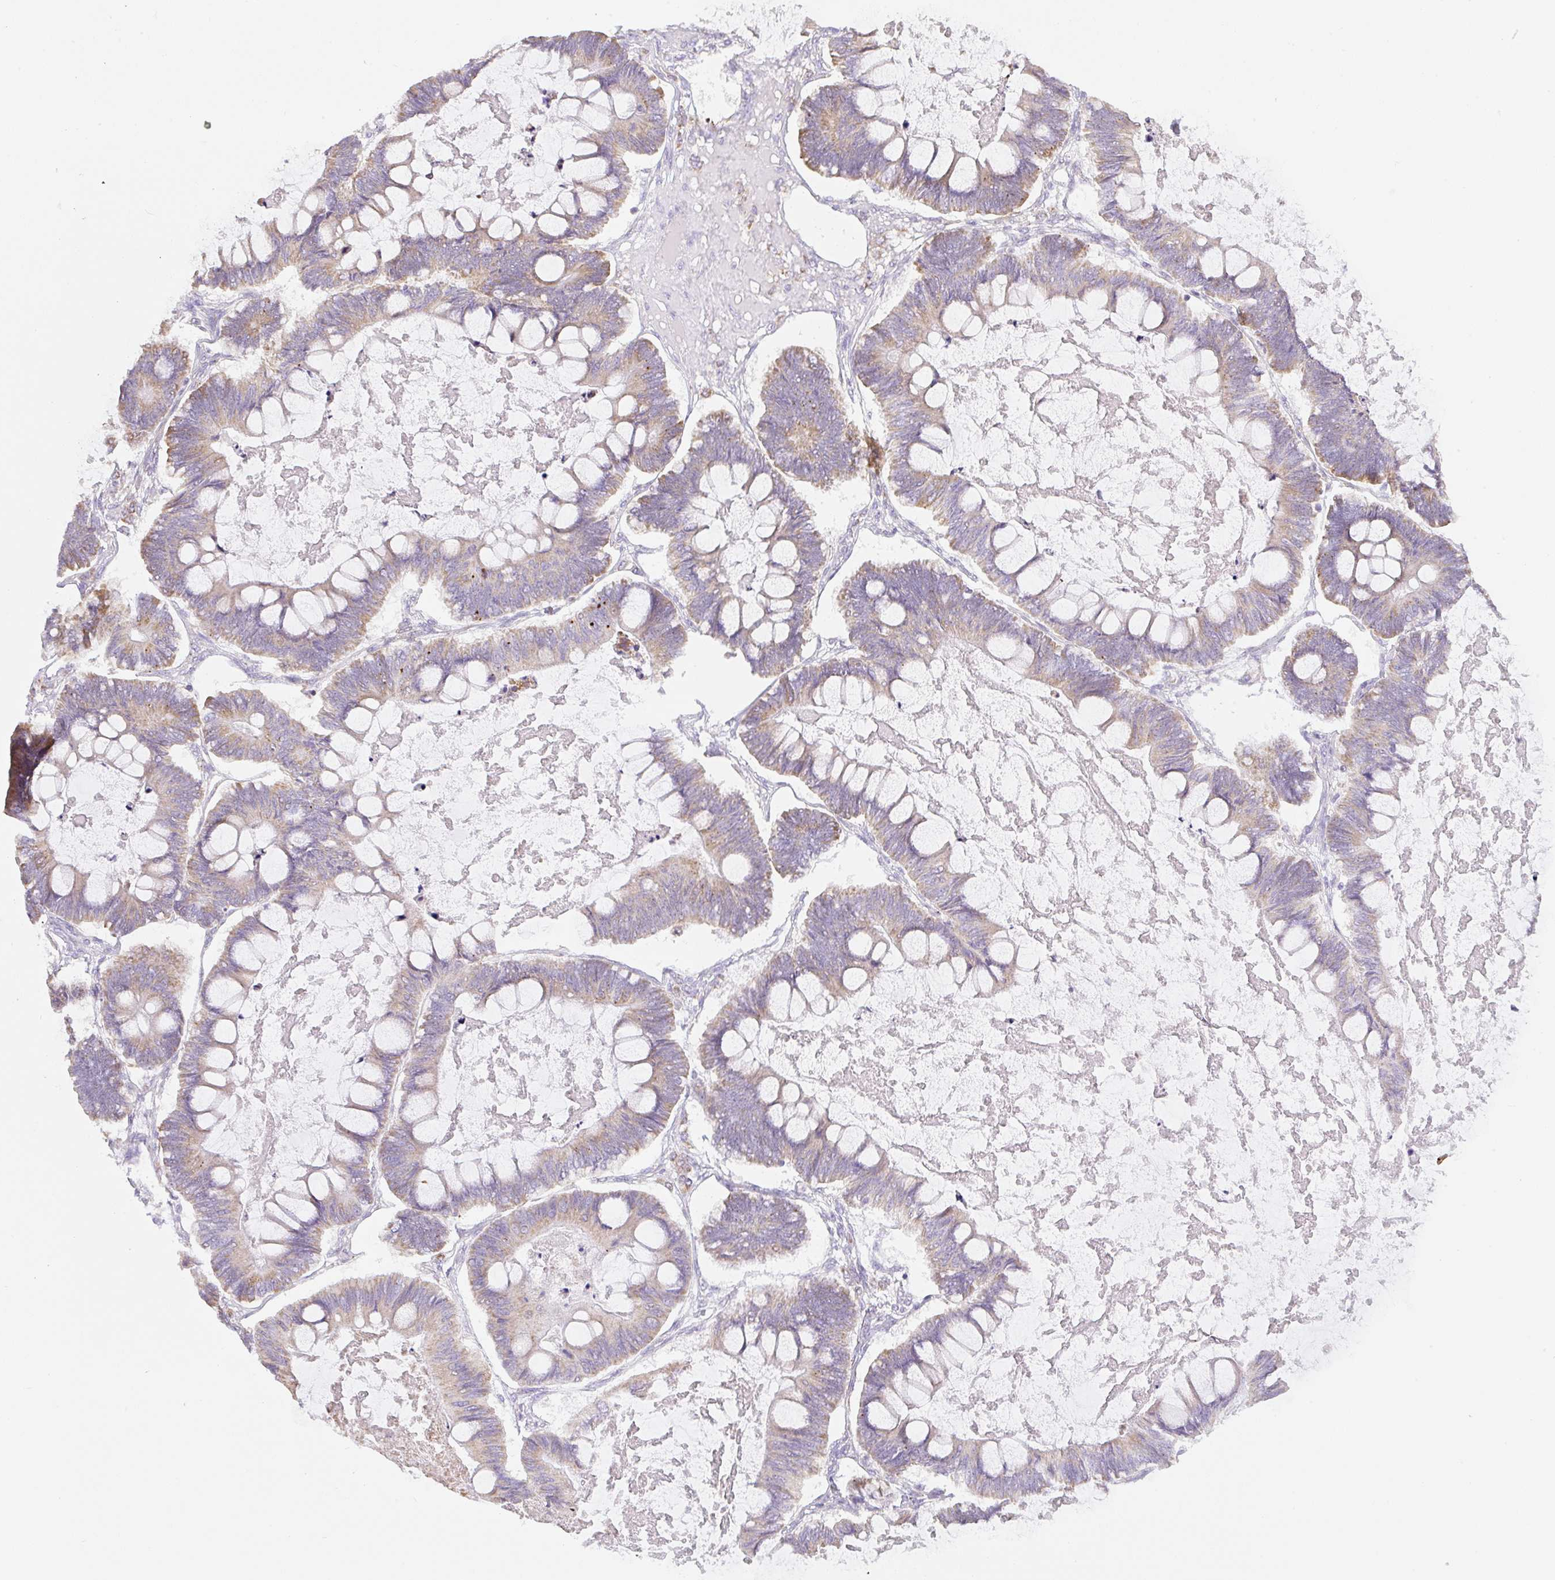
{"staining": {"intensity": "weak", "quantity": "25%-75%", "location": "cytoplasmic/membranous"}, "tissue": "ovarian cancer", "cell_type": "Tumor cells", "image_type": "cancer", "snomed": [{"axis": "morphology", "description": "Cystadenocarcinoma, mucinous, NOS"}, {"axis": "topography", "description": "Ovary"}], "caption": "An immunohistochemistry (IHC) image of neoplastic tissue is shown. Protein staining in brown shows weak cytoplasmic/membranous positivity in ovarian cancer (mucinous cystadenocarcinoma) within tumor cells.", "gene": "CLEC3A", "patient": {"sex": "female", "age": 61}}